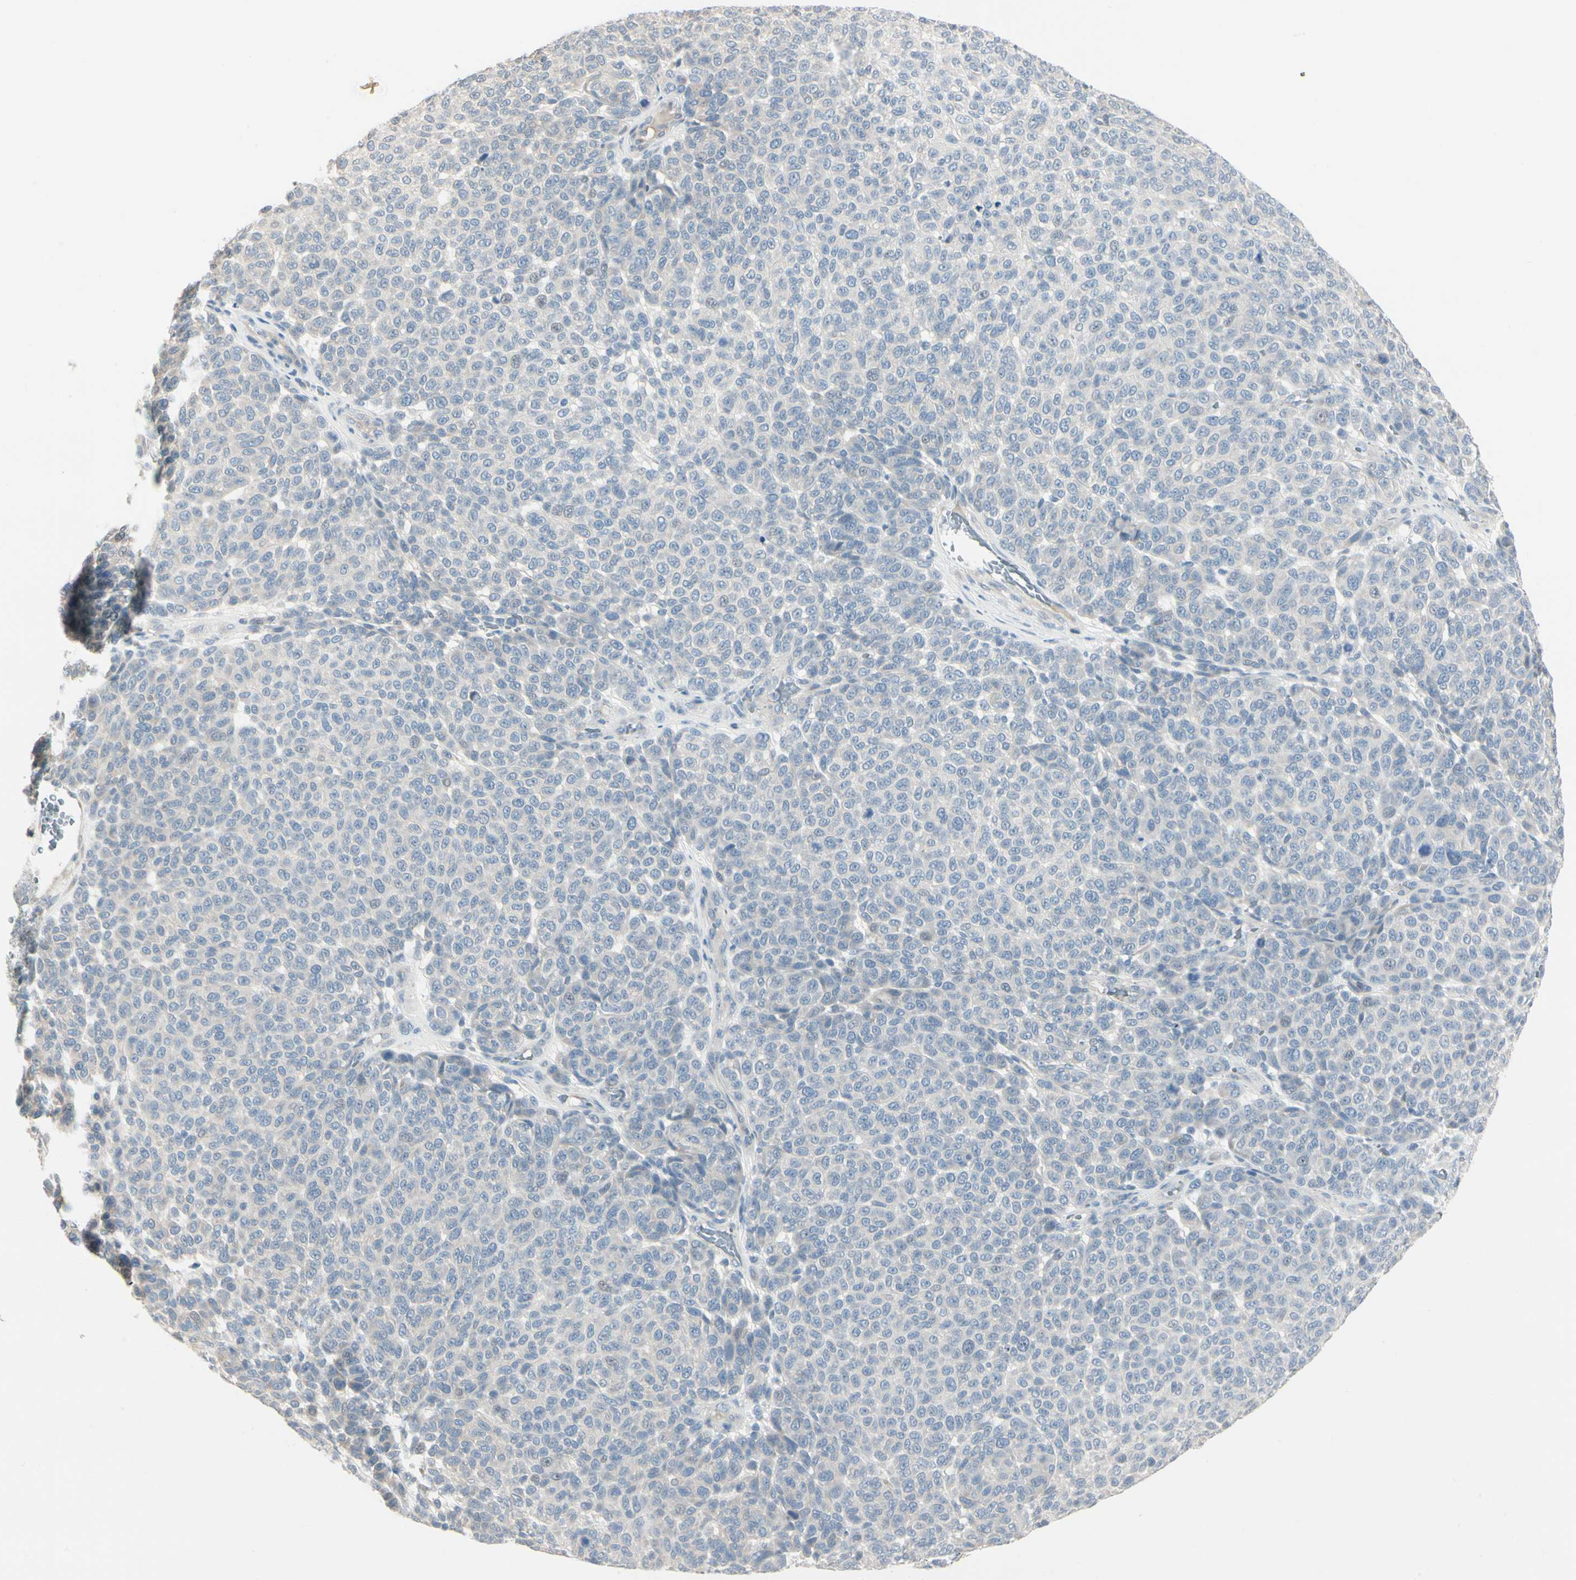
{"staining": {"intensity": "negative", "quantity": "none", "location": "none"}, "tissue": "melanoma", "cell_type": "Tumor cells", "image_type": "cancer", "snomed": [{"axis": "morphology", "description": "Malignant melanoma, NOS"}, {"axis": "topography", "description": "Skin"}], "caption": "DAB immunohistochemical staining of malignant melanoma shows no significant expression in tumor cells.", "gene": "SPINK4", "patient": {"sex": "male", "age": 59}}